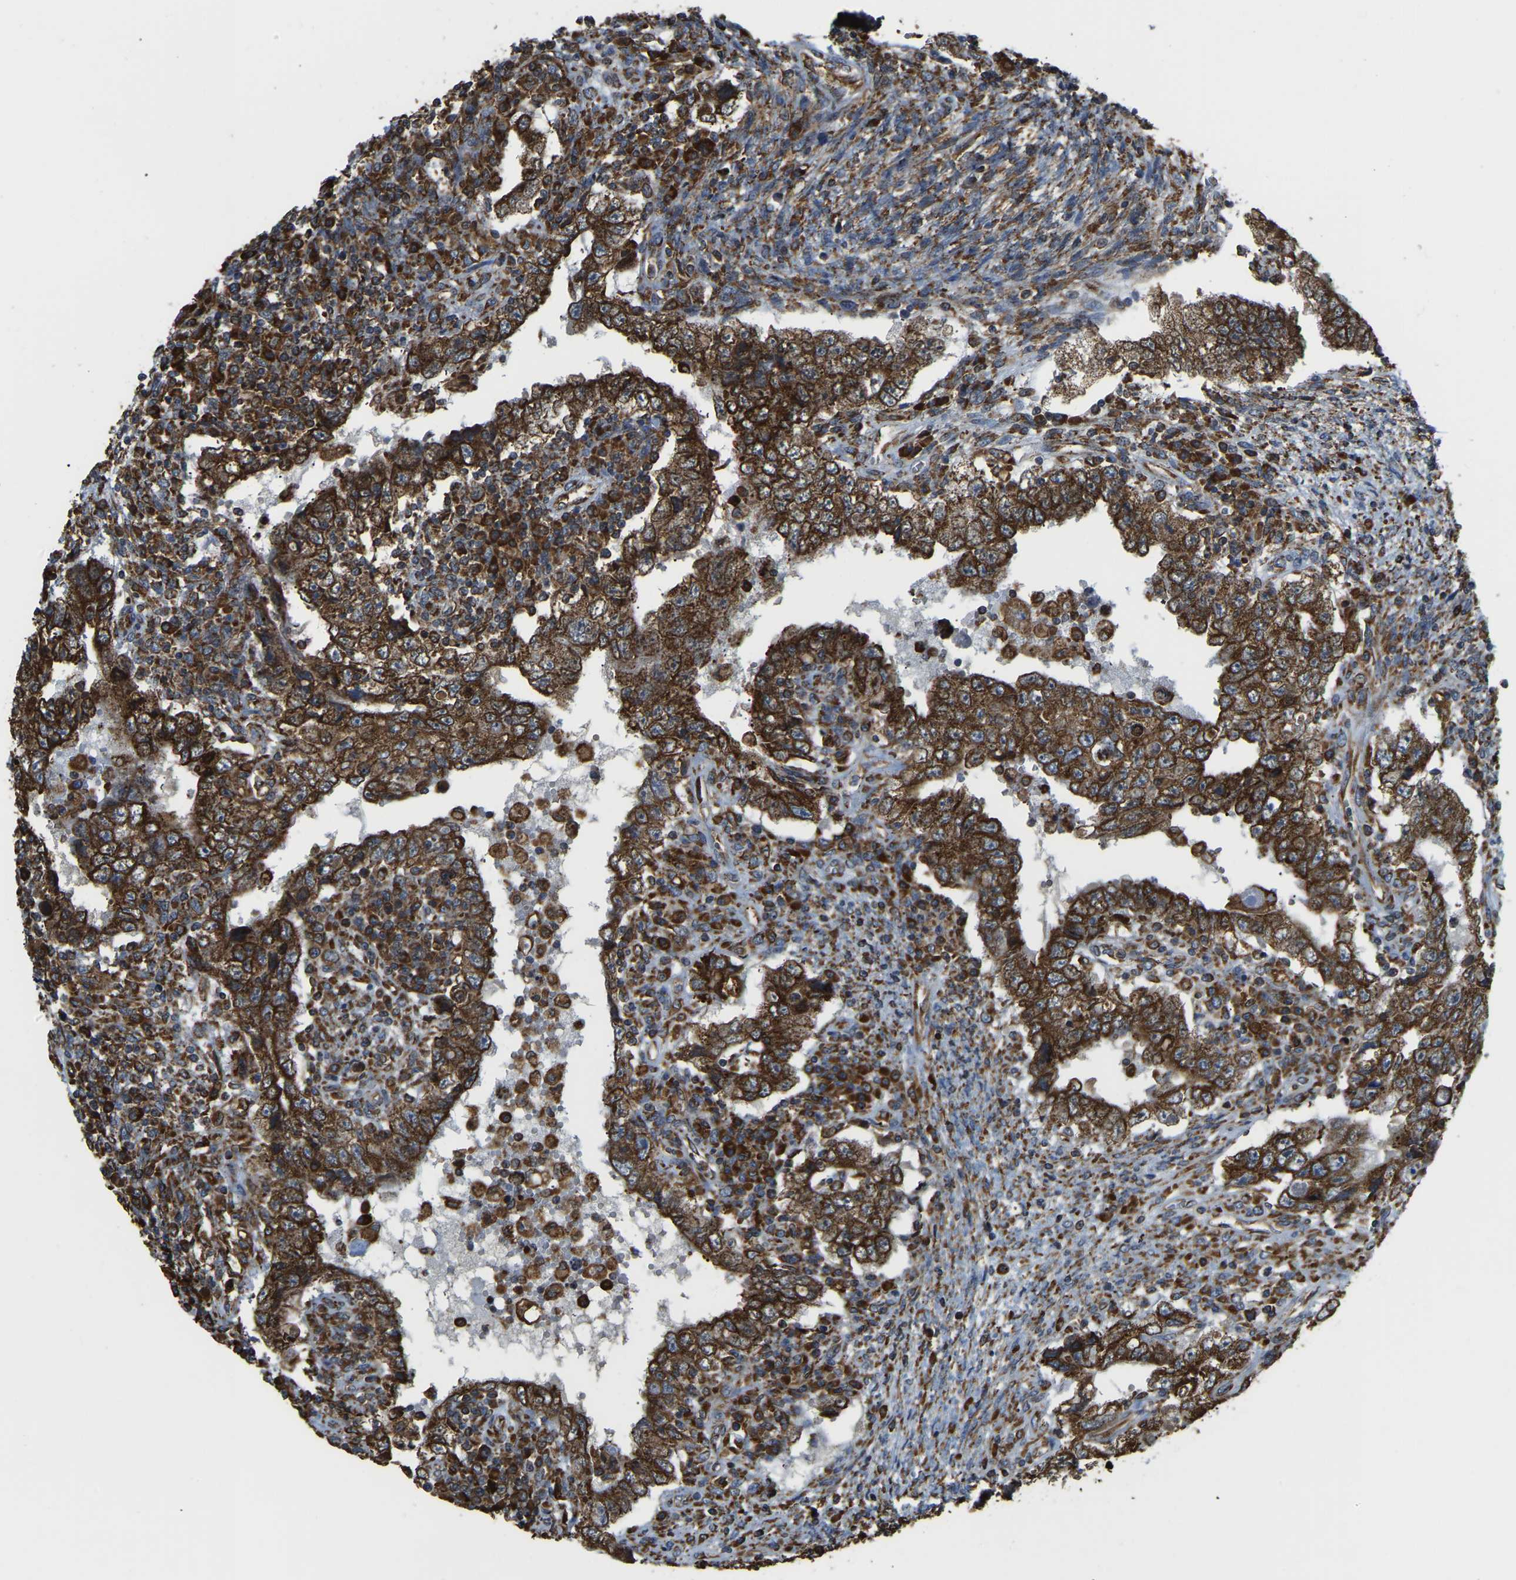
{"staining": {"intensity": "strong", "quantity": ">75%", "location": "cytoplasmic/membranous"}, "tissue": "testis cancer", "cell_type": "Tumor cells", "image_type": "cancer", "snomed": [{"axis": "morphology", "description": "Carcinoma, Embryonal, NOS"}, {"axis": "topography", "description": "Testis"}], "caption": "The image reveals immunohistochemical staining of testis cancer. There is strong cytoplasmic/membranous positivity is present in approximately >75% of tumor cells.", "gene": "RNF115", "patient": {"sex": "male", "age": 26}}